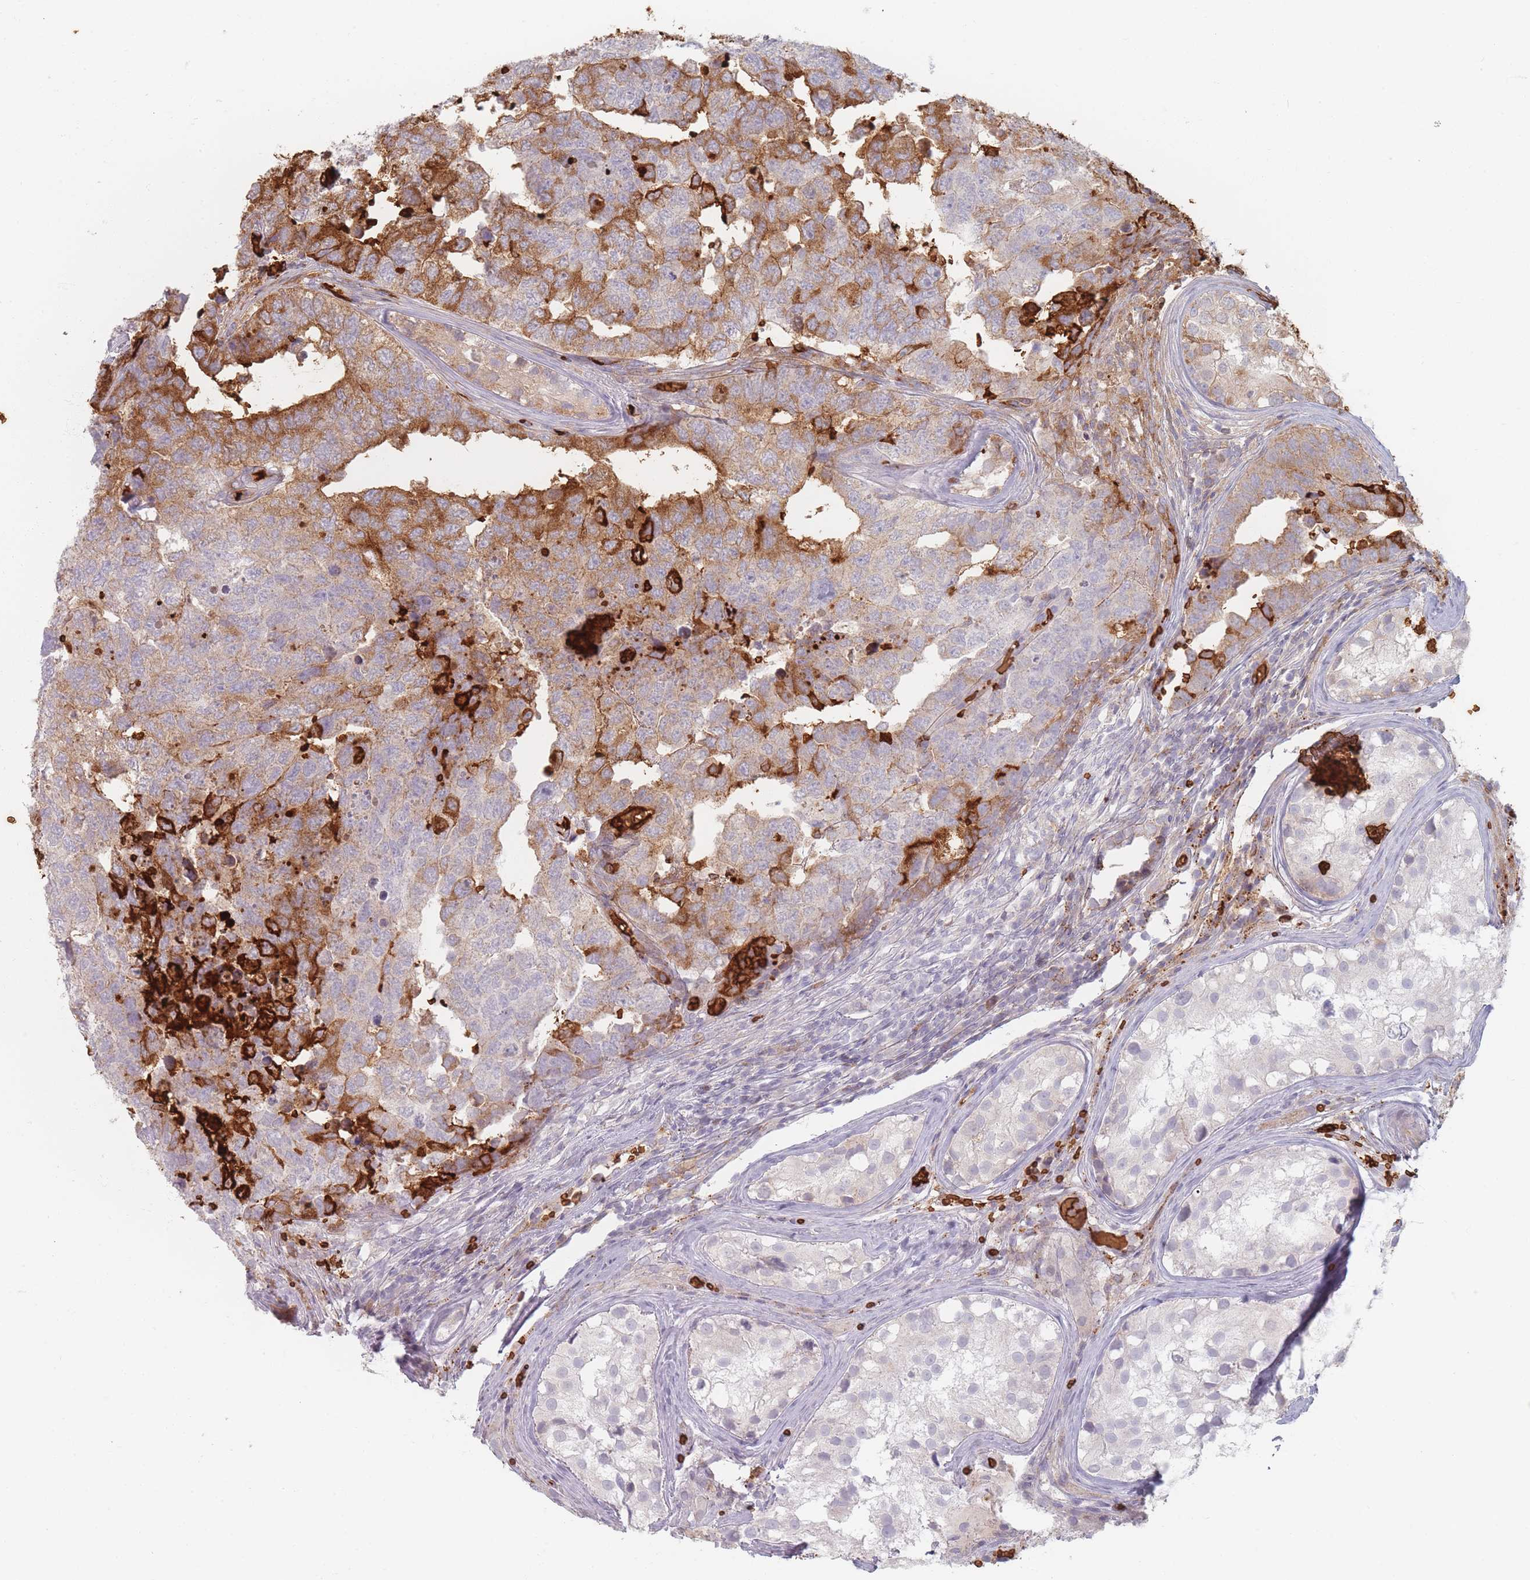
{"staining": {"intensity": "moderate", "quantity": "25%-75%", "location": "cytoplasmic/membranous"}, "tissue": "testis cancer", "cell_type": "Tumor cells", "image_type": "cancer", "snomed": [{"axis": "morphology", "description": "Carcinoma, Embryonal, NOS"}, {"axis": "topography", "description": "Testis"}], "caption": "Immunohistochemistry (IHC) (DAB (3,3'-diaminobenzidine)) staining of human embryonal carcinoma (testis) exhibits moderate cytoplasmic/membranous protein positivity in about 25%-75% of tumor cells.", "gene": "SLC2A6", "patient": {"sex": "male", "age": 25}}